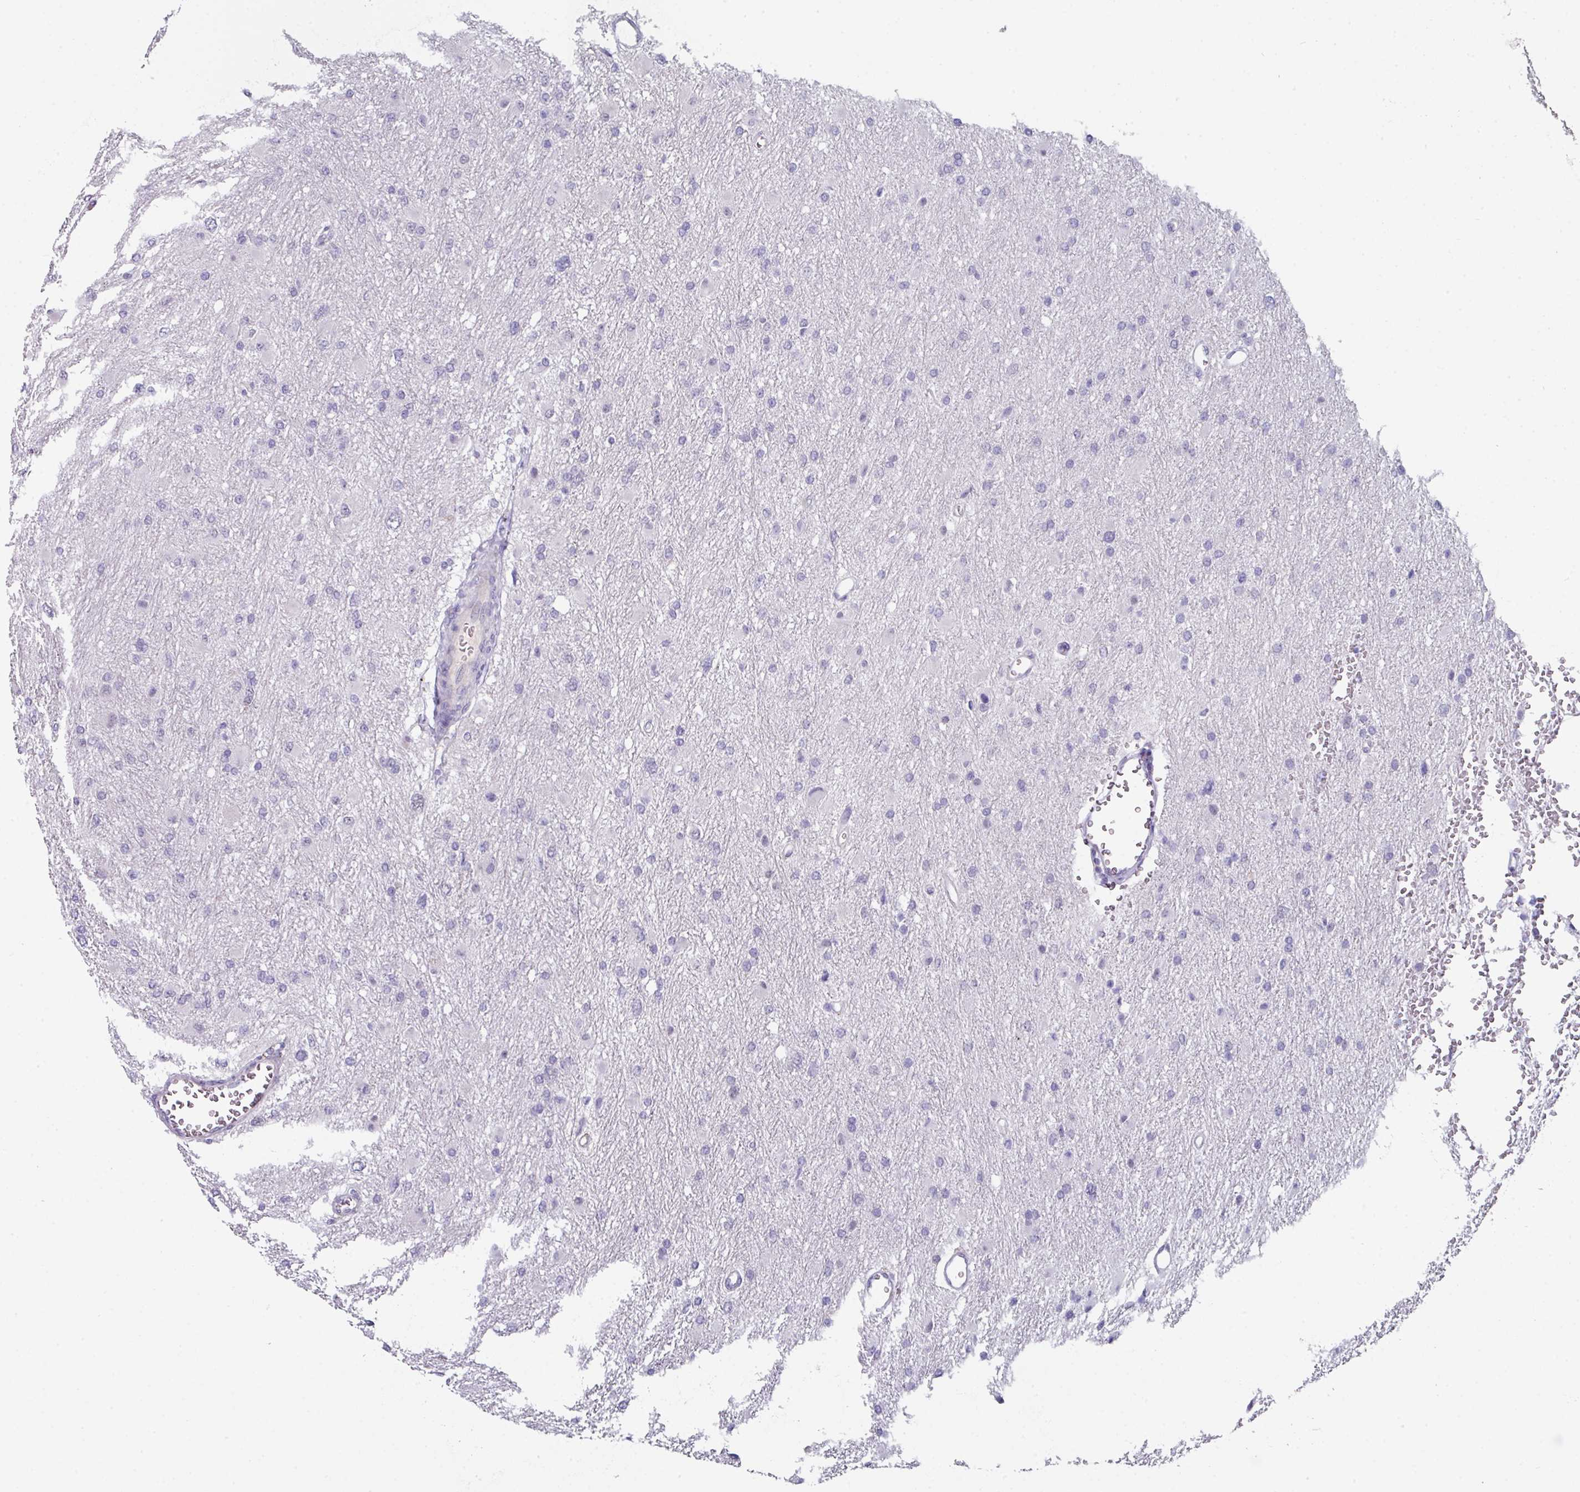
{"staining": {"intensity": "negative", "quantity": "none", "location": "none"}, "tissue": "glioma", "cell_type": "Tumor cells", "image_type": "cancer", "snomed": [{"axis": "morphology", "description": "Glioma, malignant, High grade"}, {"axis": "topography", "description": "Cerebral cortex"}], "caption": "This is a histopathology image of immunohistochemistry staining of glioma, which shows no staining in tumor cells.", "gene": "BMS1", "patient": {"sex": "female", "age": 36}}